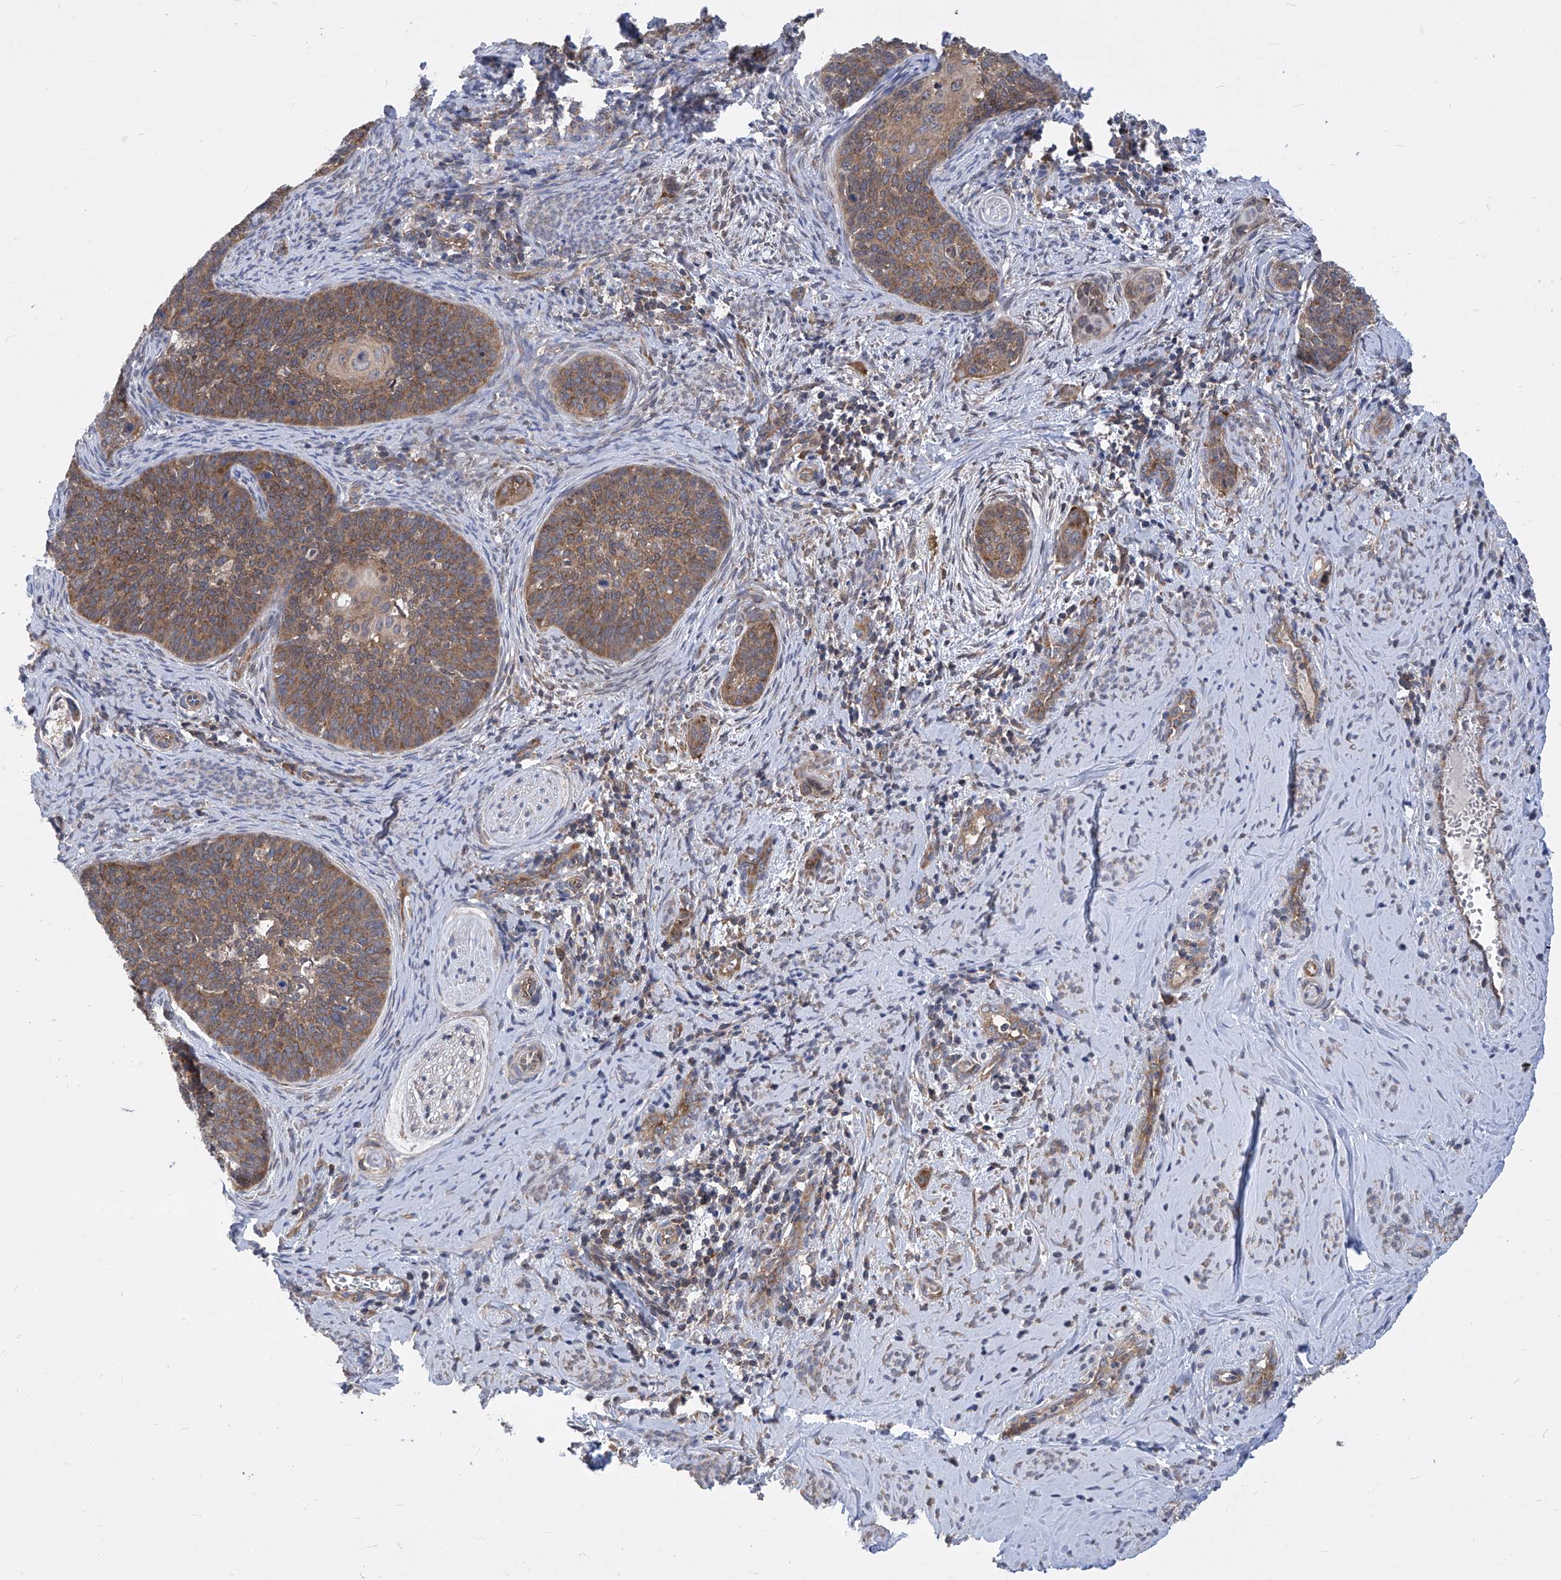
{"staining": {"intensity": "moderate", "quantity": ">75%", "location": "cytoplasmic/membranous"}, "tissue": "cervical cancer", "cell_type": "Tumor cells", "image_type": "cancer", "snomed": [{"axis": "morphology", "description": "Squamous cell carcinoma, NOS"}, {"axis": "topography", "description": "Cervix"}], "caption": "Immunohistochemistry of cervical squamous cell carcinoma shows medium levels of moderate cytoplasmic/membranous expression in about >75% of tumor cells. (brown staining indicates protein expression, while blue staining denotes nuclei).", "gene": "EIF3M", "patient": {"sex": "female", "age": 33}}